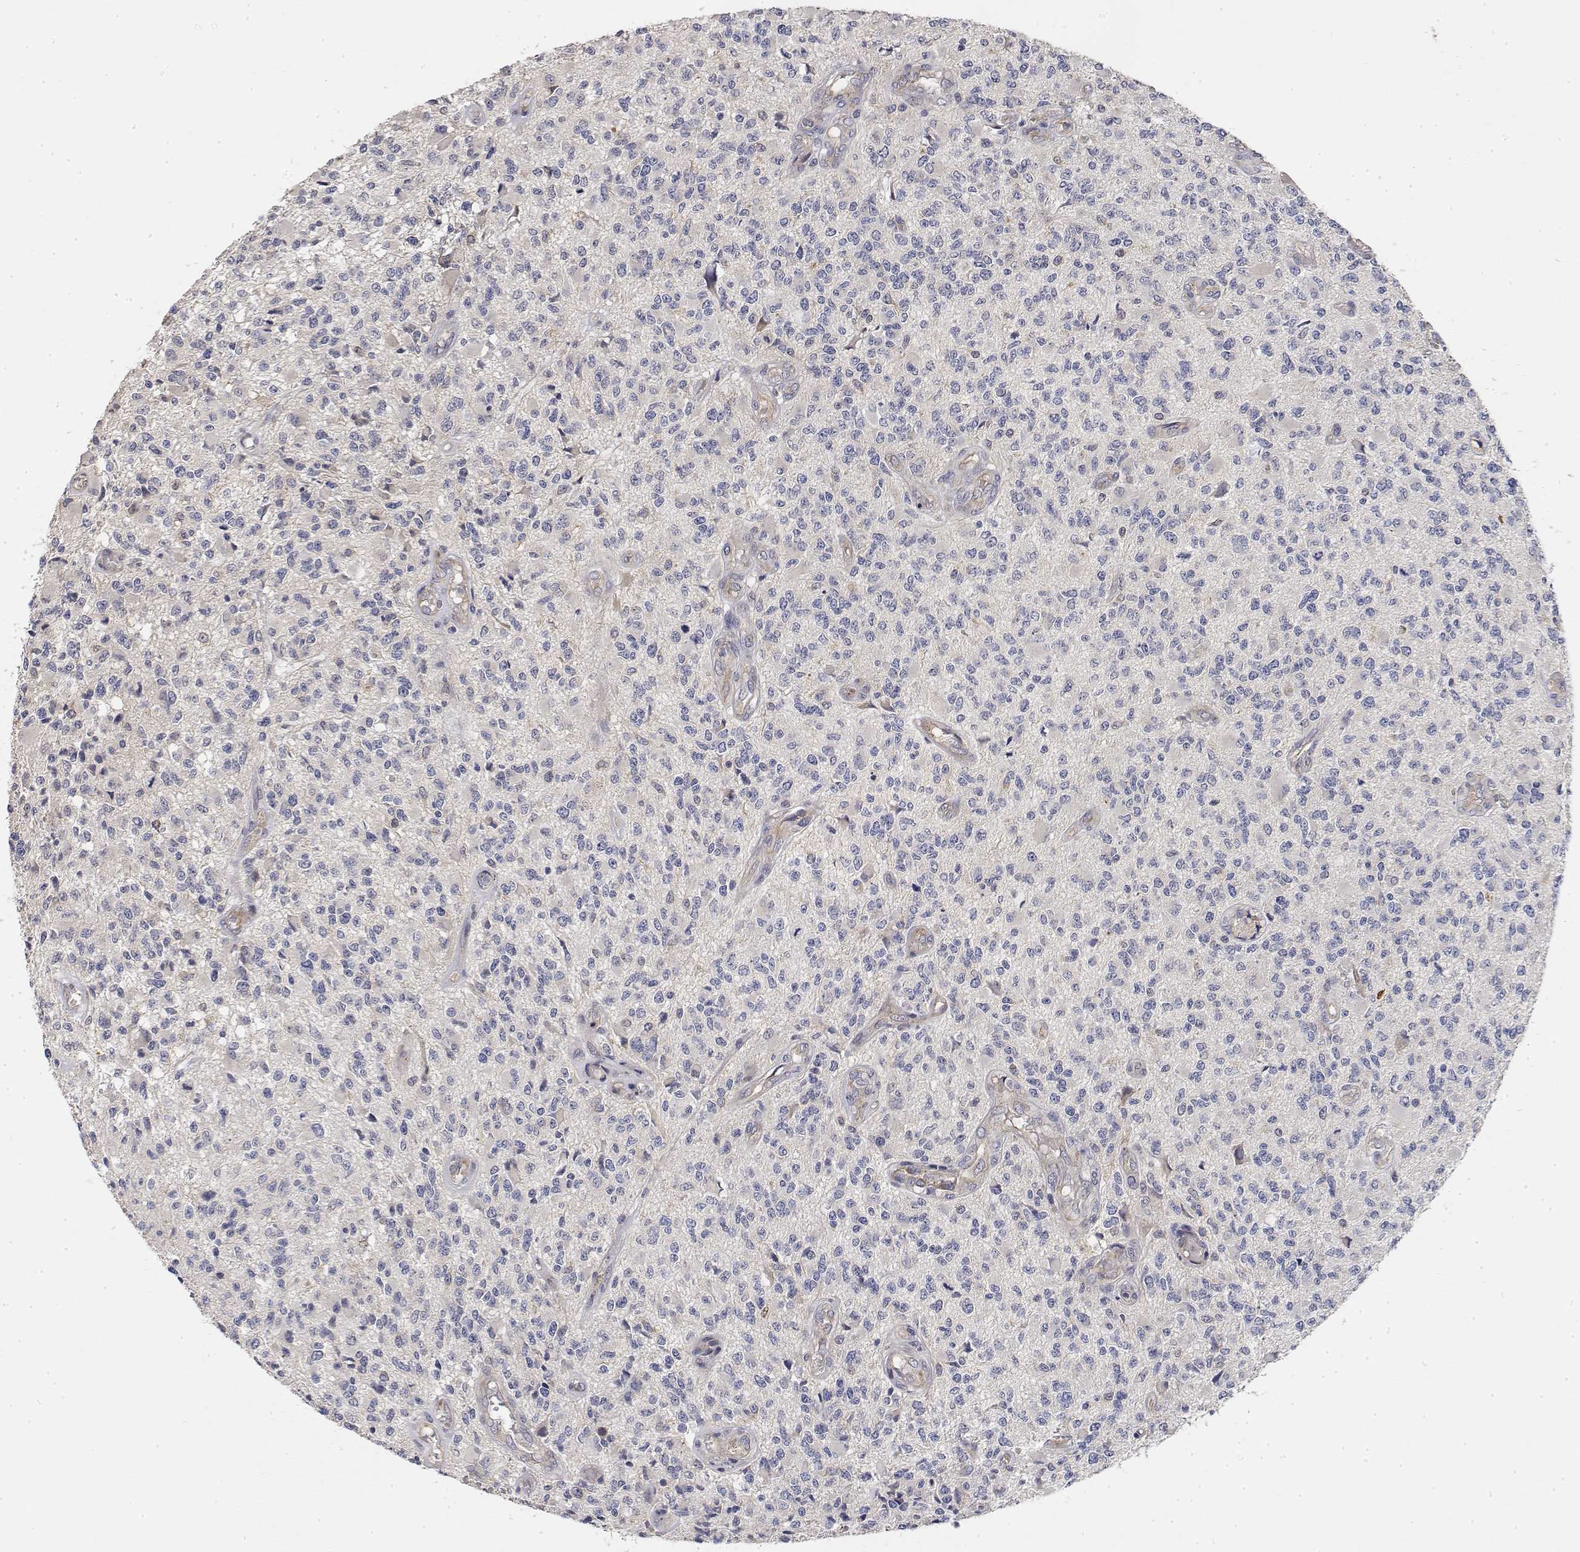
{"staining": {"intensity": "negative", "quantity": "none", "location": "none"}, "tissue": "glioma", "cell_type": "Tumor cells", "image_type": "cancer", "snomed": [{"axis": "morphology", "description": "Glioma, malignant, High grade"}, {"axis": "topography", "description": "Brain"}], "caption": "An image of glioma stained for a protein shows no brown staining in tumor cells.", "gene": "LONRF3", "patient": {"sex": "female", "age": 63}}